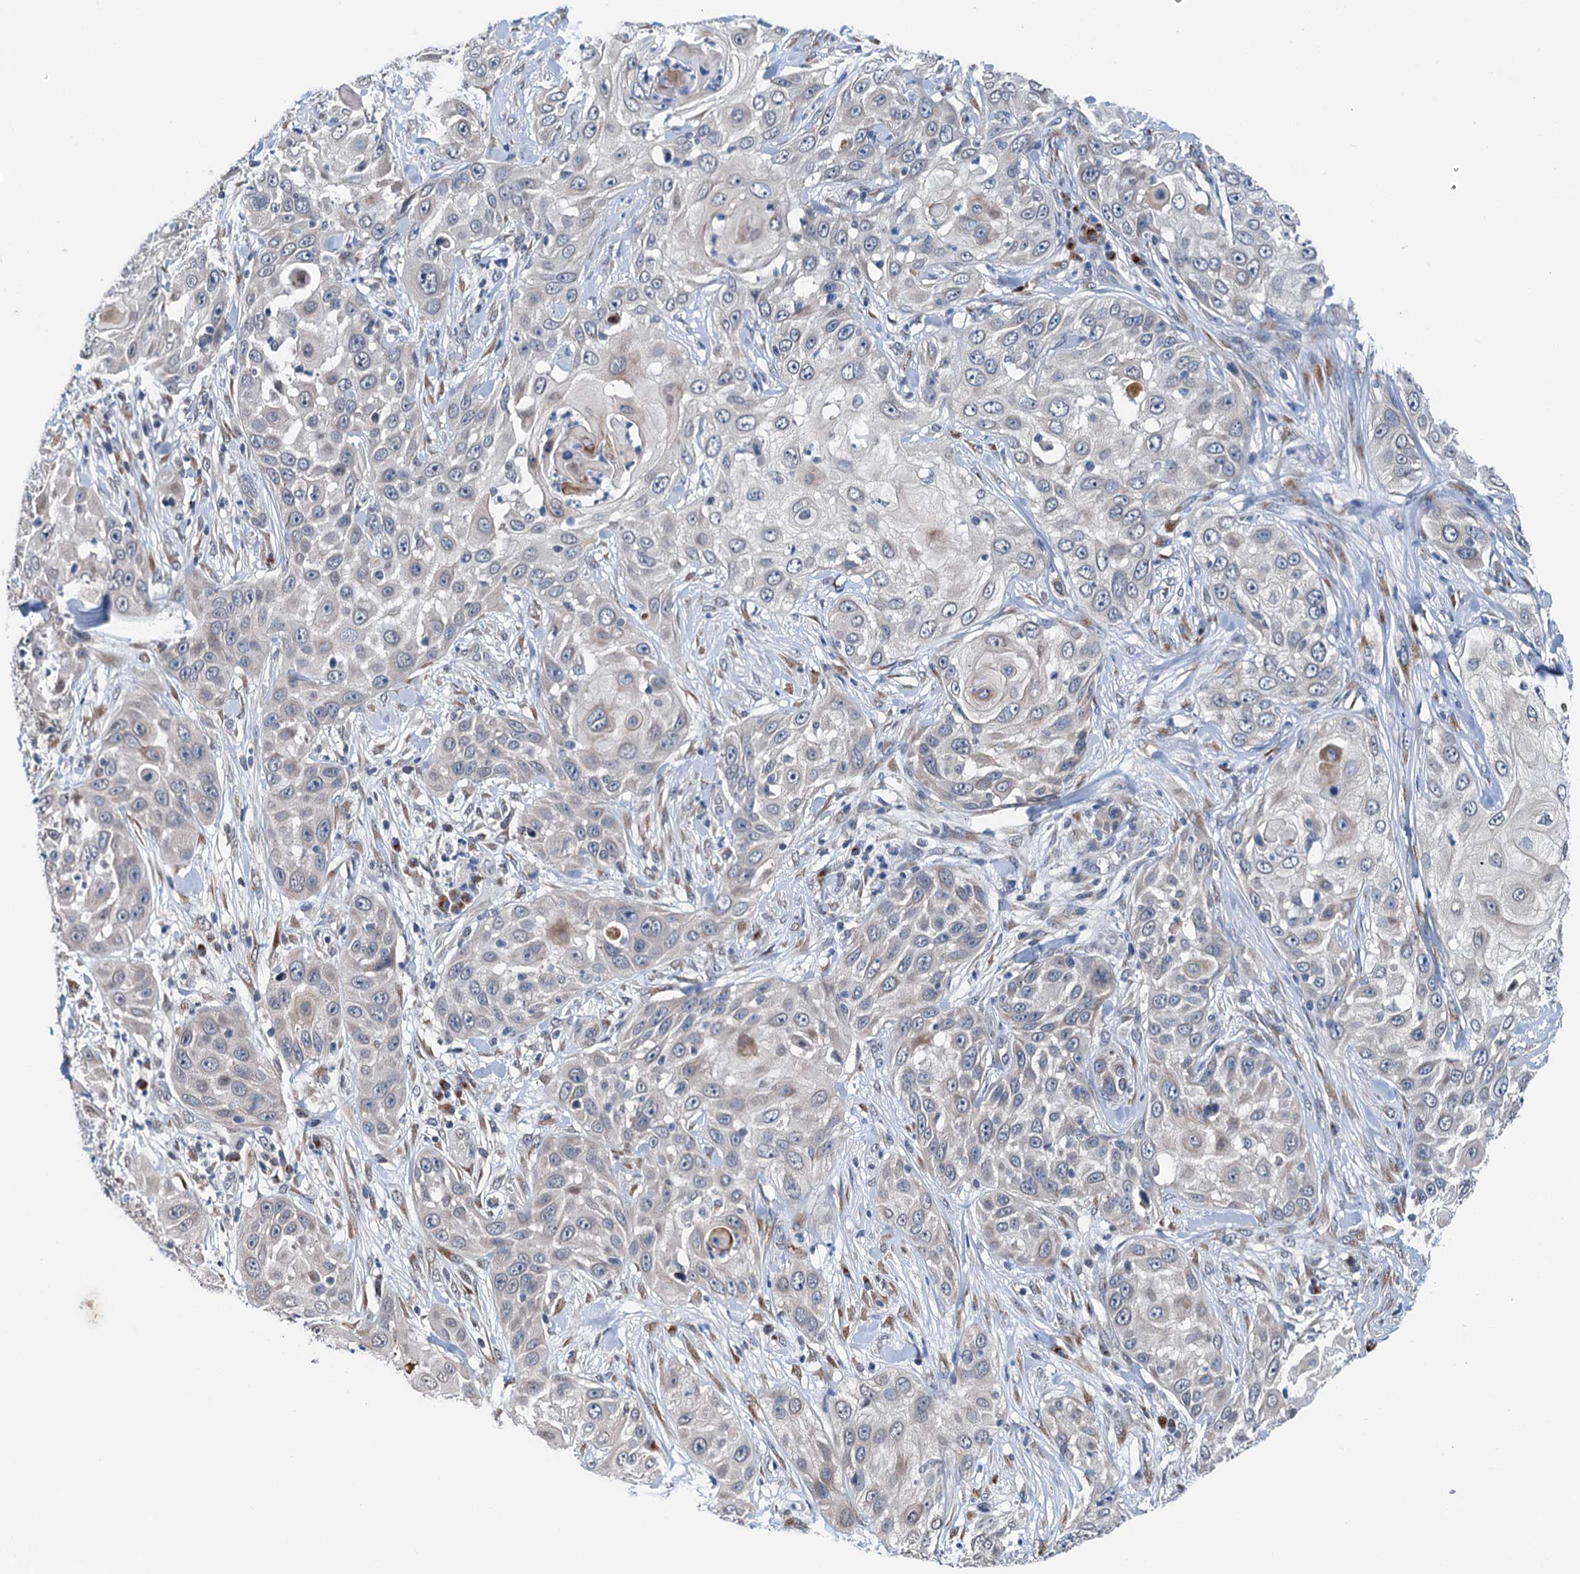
{"staining": {"intensity": "negative", "quantity": "none", "location": "none"}, "tissue": "skin cancer", "cell_type": "Tumor cells", "image_type": "cancer", "snomed": [{"axis": "morphology", "description": "Squamous cell carcinoma, NOS"}, {"axis": "topography", "description": "Skin"}], "caption": "Protein analysis of skin cancer (squamous cell carcinoma) reveals no significant staining in tumor cells. The staining was performed using DAB to visualize the protein expression in brown, while the nuclei were stained in blue with hematoxylin (Magnification: 20x).", "gene": "SHLD1", "patient": {"sex": "female", "age": 44}}